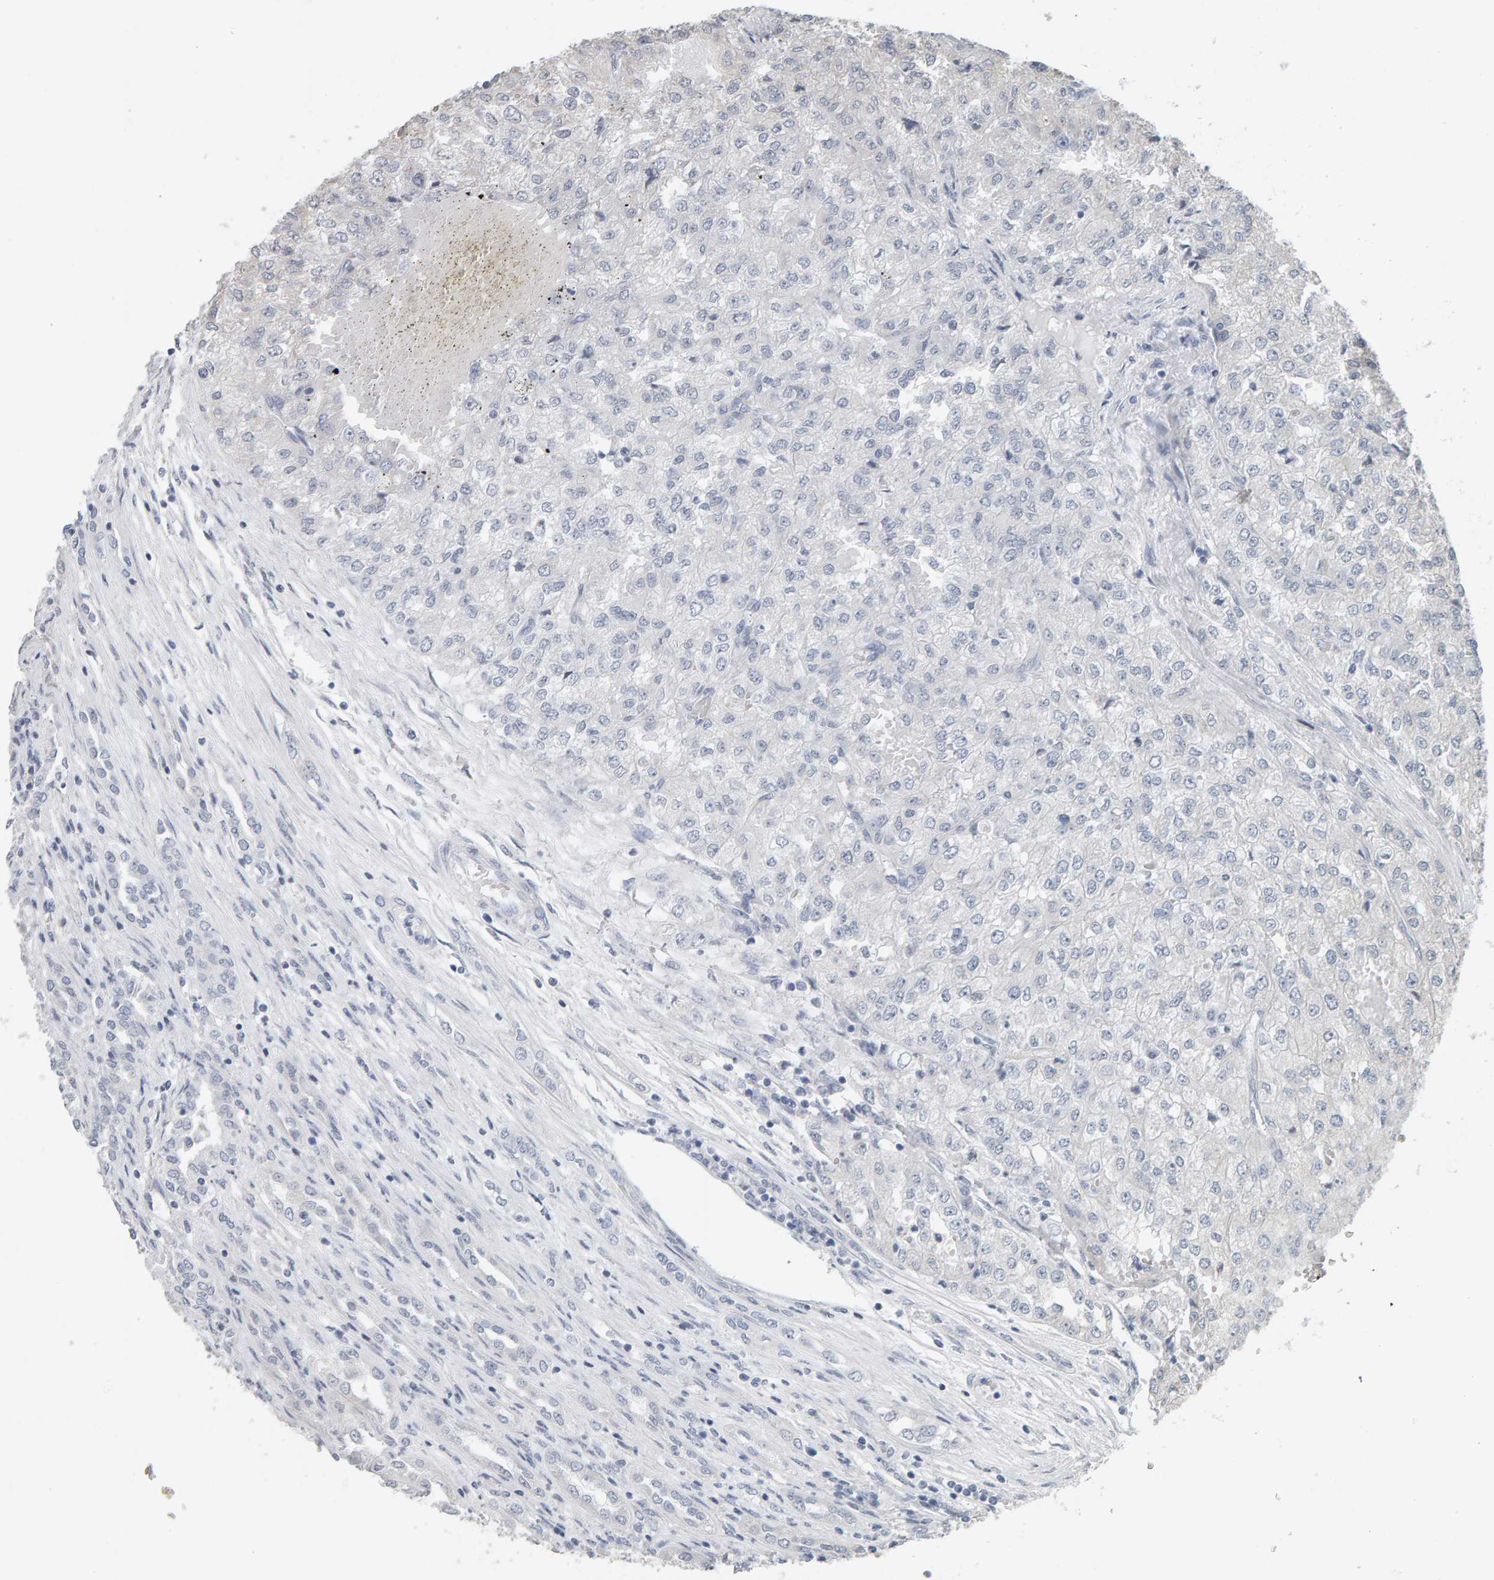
{"staining": {"intensity": "negative", "quantity": "none", "location": "none"}, "tissue": "renal cancer", "cell_type": "Tumor cells", "image_type": "cancer", "snomed": [{"axis": "morphology", "description": "Adenocarcinoma, NOS"}, {"axis": "topography", "description": "Kidney"}], "caption": "An immunohistochemistry micrograph of adenocarcinoma (renal) is shown. There is no staining in tumor cells of adenocarcinoma (renal). (Stains: DAB (3,3'-diaminobenzidine) immunohistochemistry (IHC) with hematoxylin counter stain, Microscopy: brightfield microscopy at high magnification).", "gene": "ADHFE1", "patient": {"sex": "female", "age": 54}}